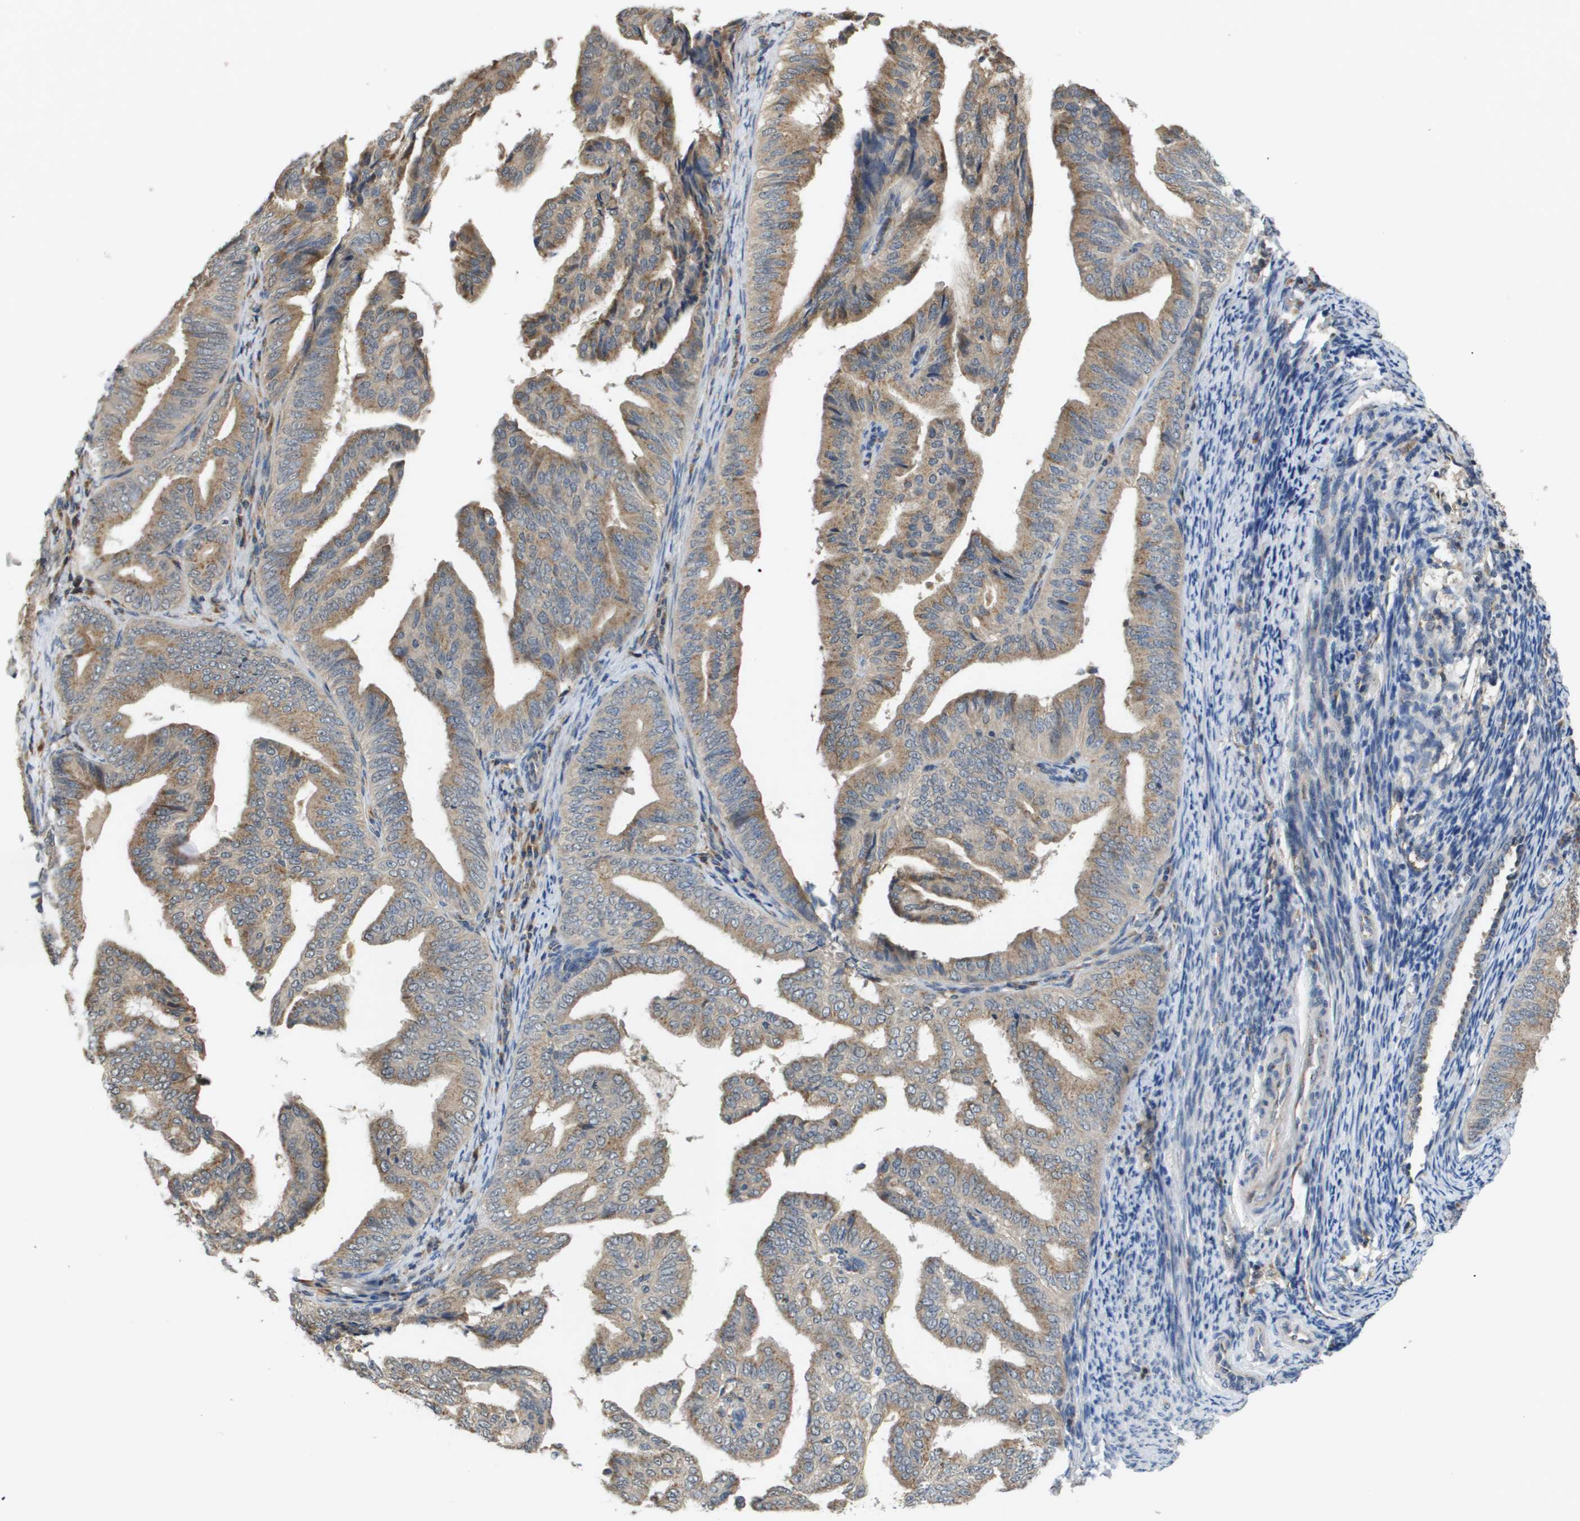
{"staining": {"intensity": "moderate", "quantity": ">75%", "location": "cytoplasmic/membranous"}, "tissue": "endometrial cancer", "cell_type": "Tumor cells", "image_type": "cancer", "snomed": [{"axis": "morphology", "description": "Adenocarcinoma, NOS"}, {"axis": "topography", "description": "Endometrium"}], "caption": "Immunohistochemical staining of adenocarcinoma (endometrial) reveals medium levels of moderate cytoplasmic/membranous protein positivity in approximately >75% of tumor cells. The staining was performed using DAB to visualize the protein expression in brown, while the nuclei were stained in blue with hematoxylin (Magnification: 20x).", "gene": "PCK1", "patient": {"sex": "female", "age": 58}}